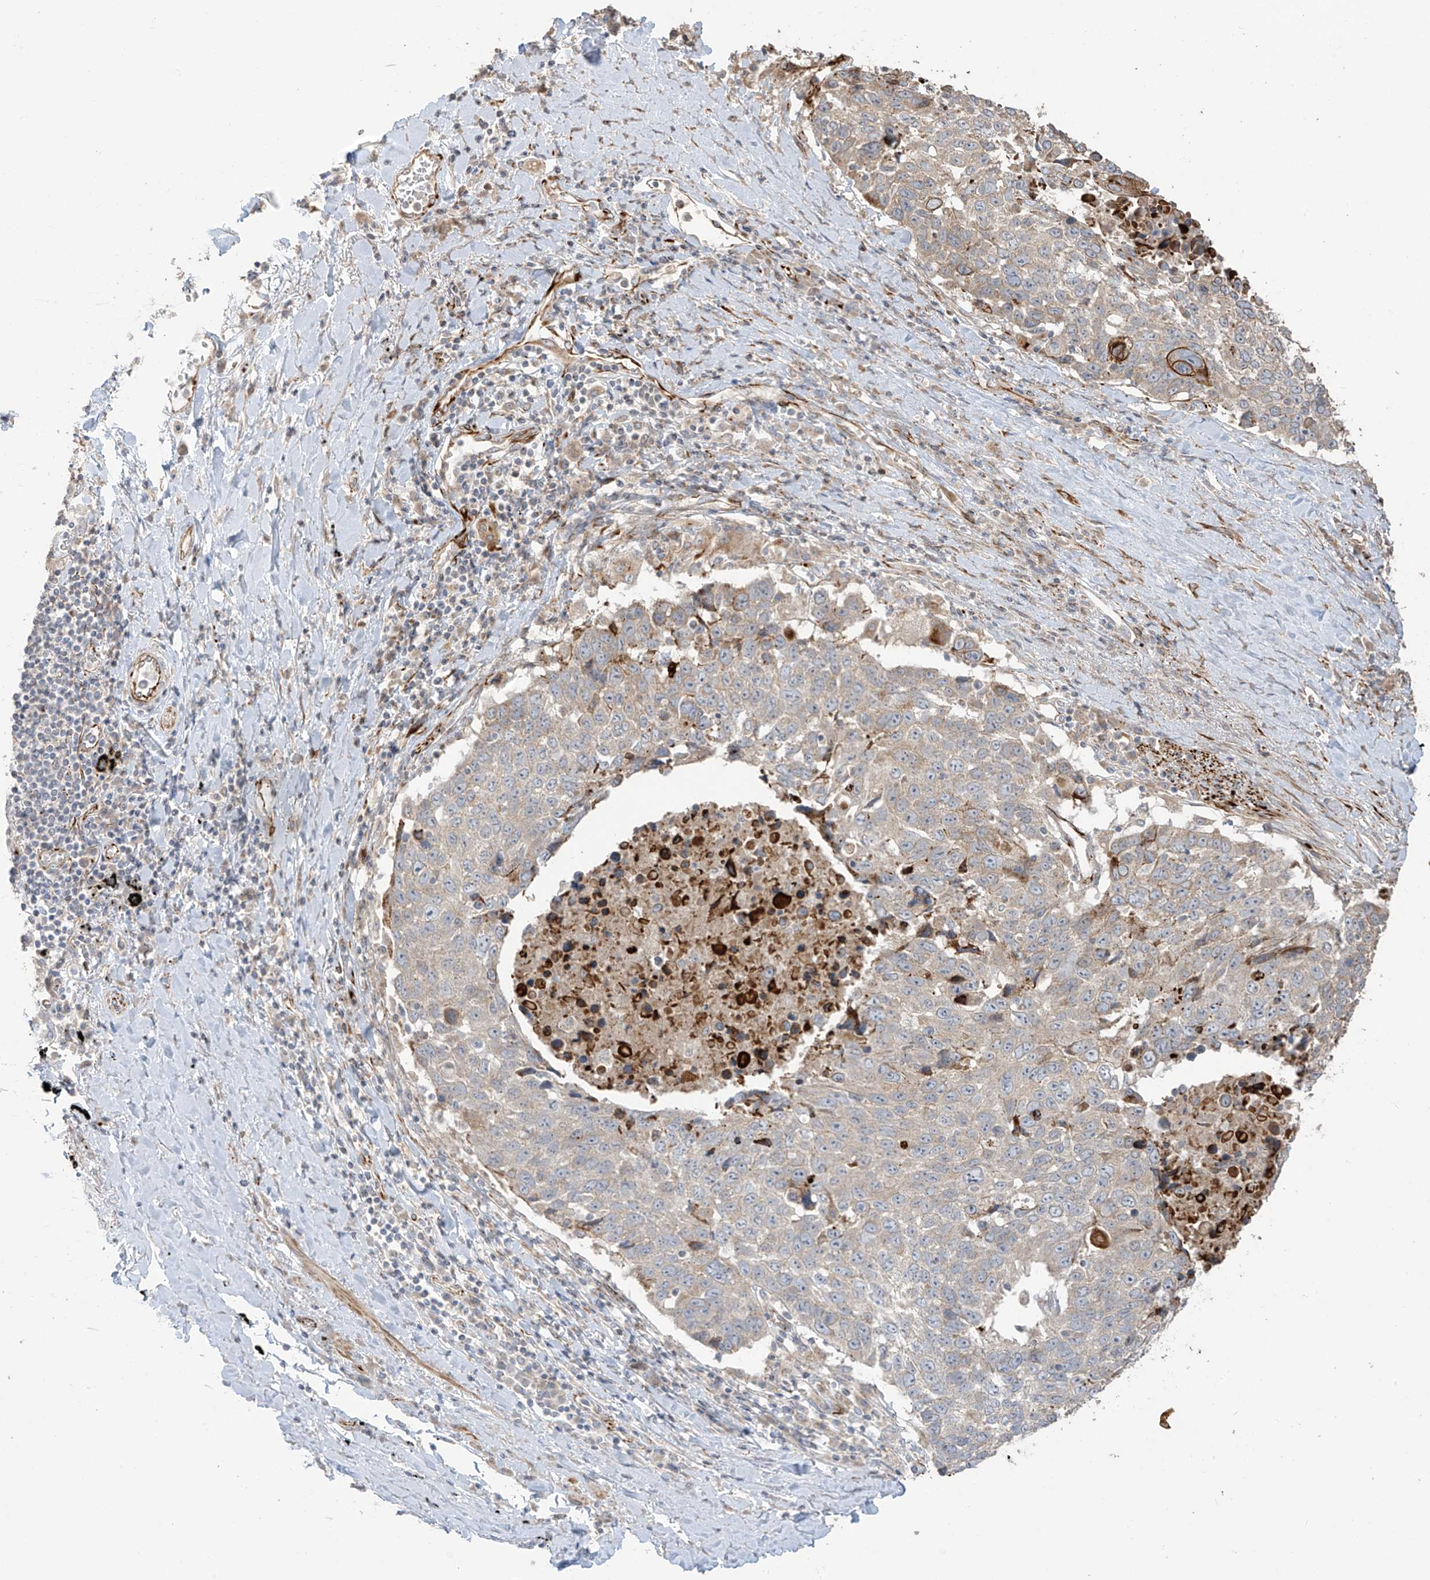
{"staining": {"intensity": "moderate", "quantity": "<25%", "location": "cytoplasmic/membranous"}, "tissue": "lung cancer", "cell_type": "Tumor cells", "image_type": "cancer", "snomed": [{"axis": "morphology", "description": "Squamous cell carcinoma, NOS"}, {"axis": "topography", "description": "Lung"}], "caption": "Protein staining demonstrates moderate cytoplasmic/membranous positivity in approximately <25% of tumor cells in lung squamous cell carcinoma.", "gene": "DCDC2", "patient": {"sex": "male", "age": 66}}